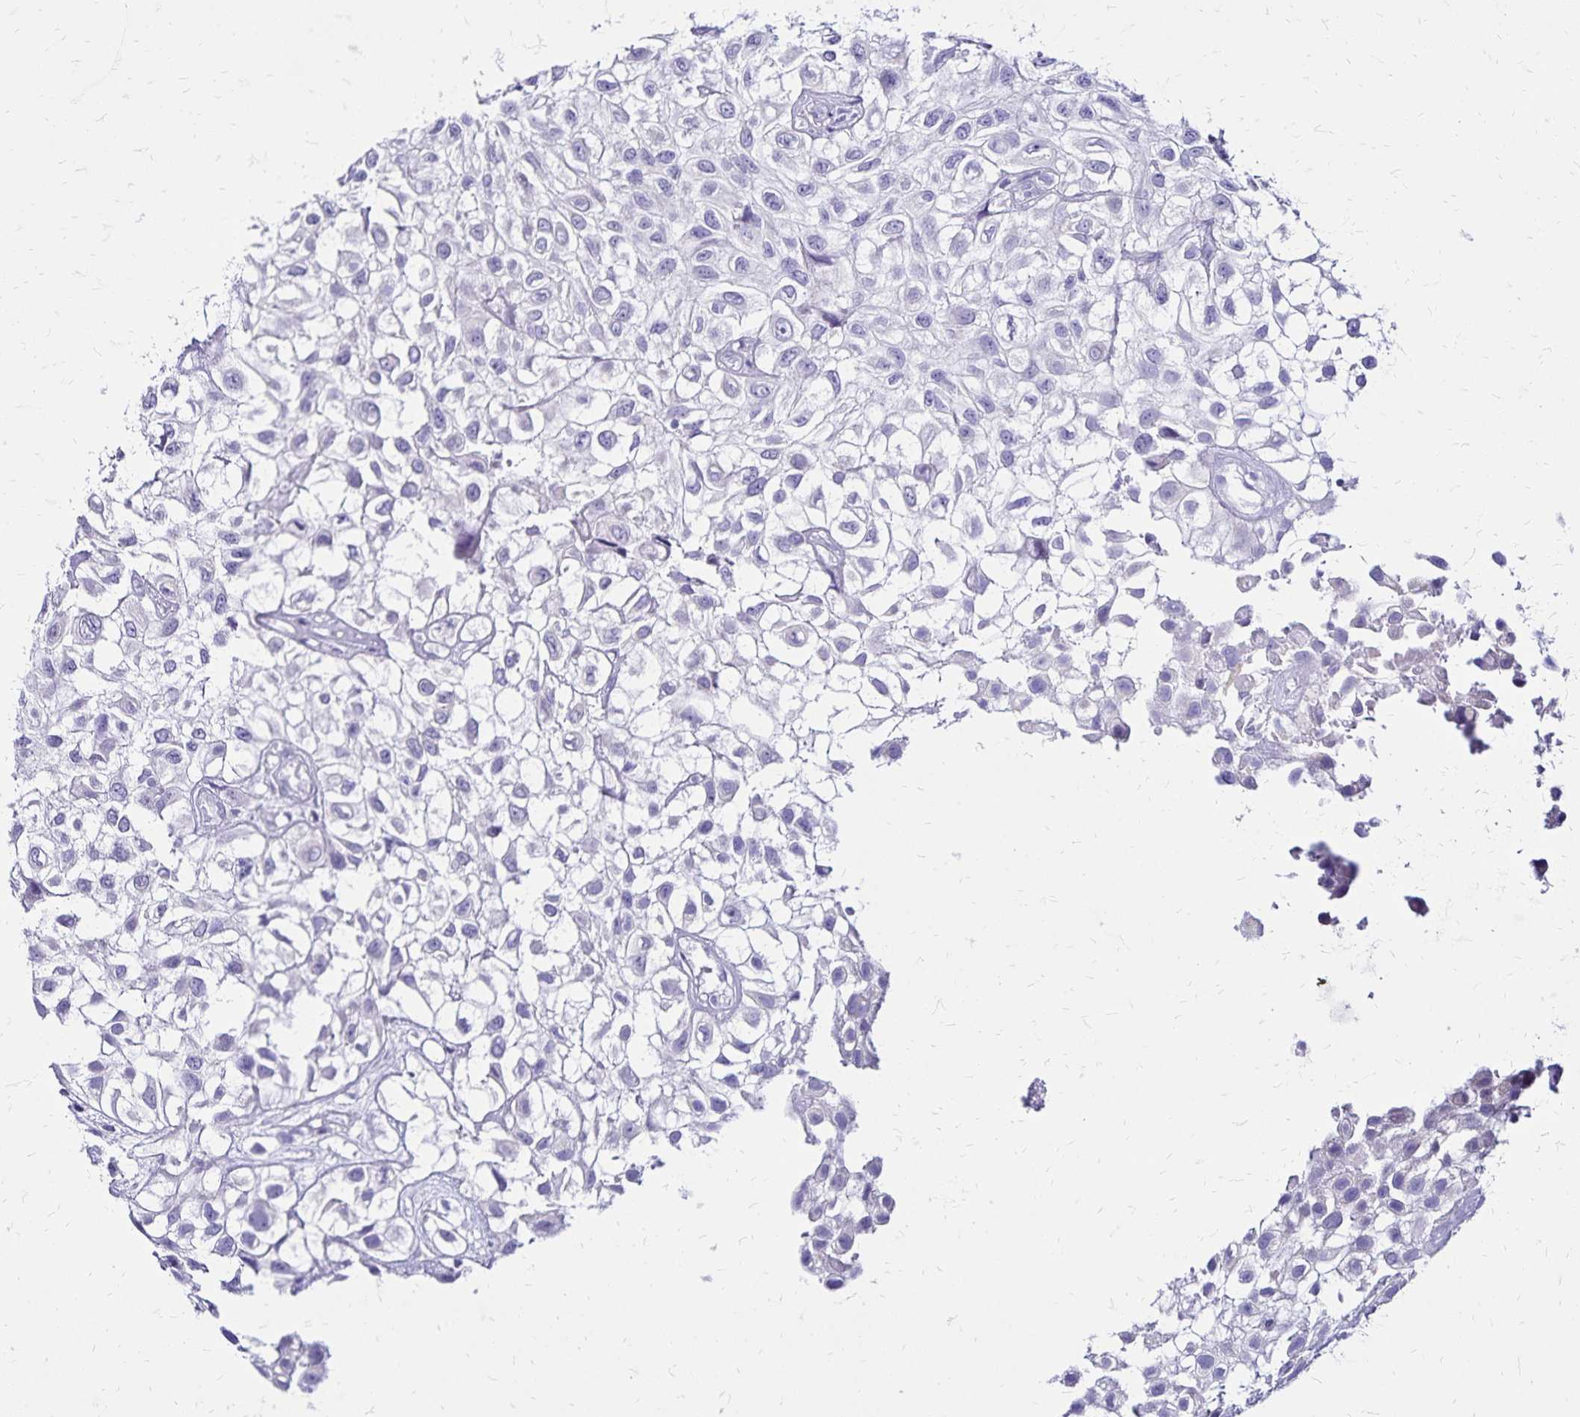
{"staining": {"intensity": "negative", "quantity": "none", "location": "none"}, "tissue": "urothelial cancer", "cell_type": "Tumor cells", "image_type": "cancer", "snomed": [{"axis": "morphology", "description": "Urothelial carcinoma, High grade"}, {"axis": "topography", "description": "Urinary bladder"}], "caption": "IHC of urothelial carcinoma (high-grade) demonstrates no expression in tumor cells. (Brightfield microscopy of DAB immunohistochemistry at high magnification).", "gene": "LIN28B", "patient": {"sex": "male", "age": 56}}